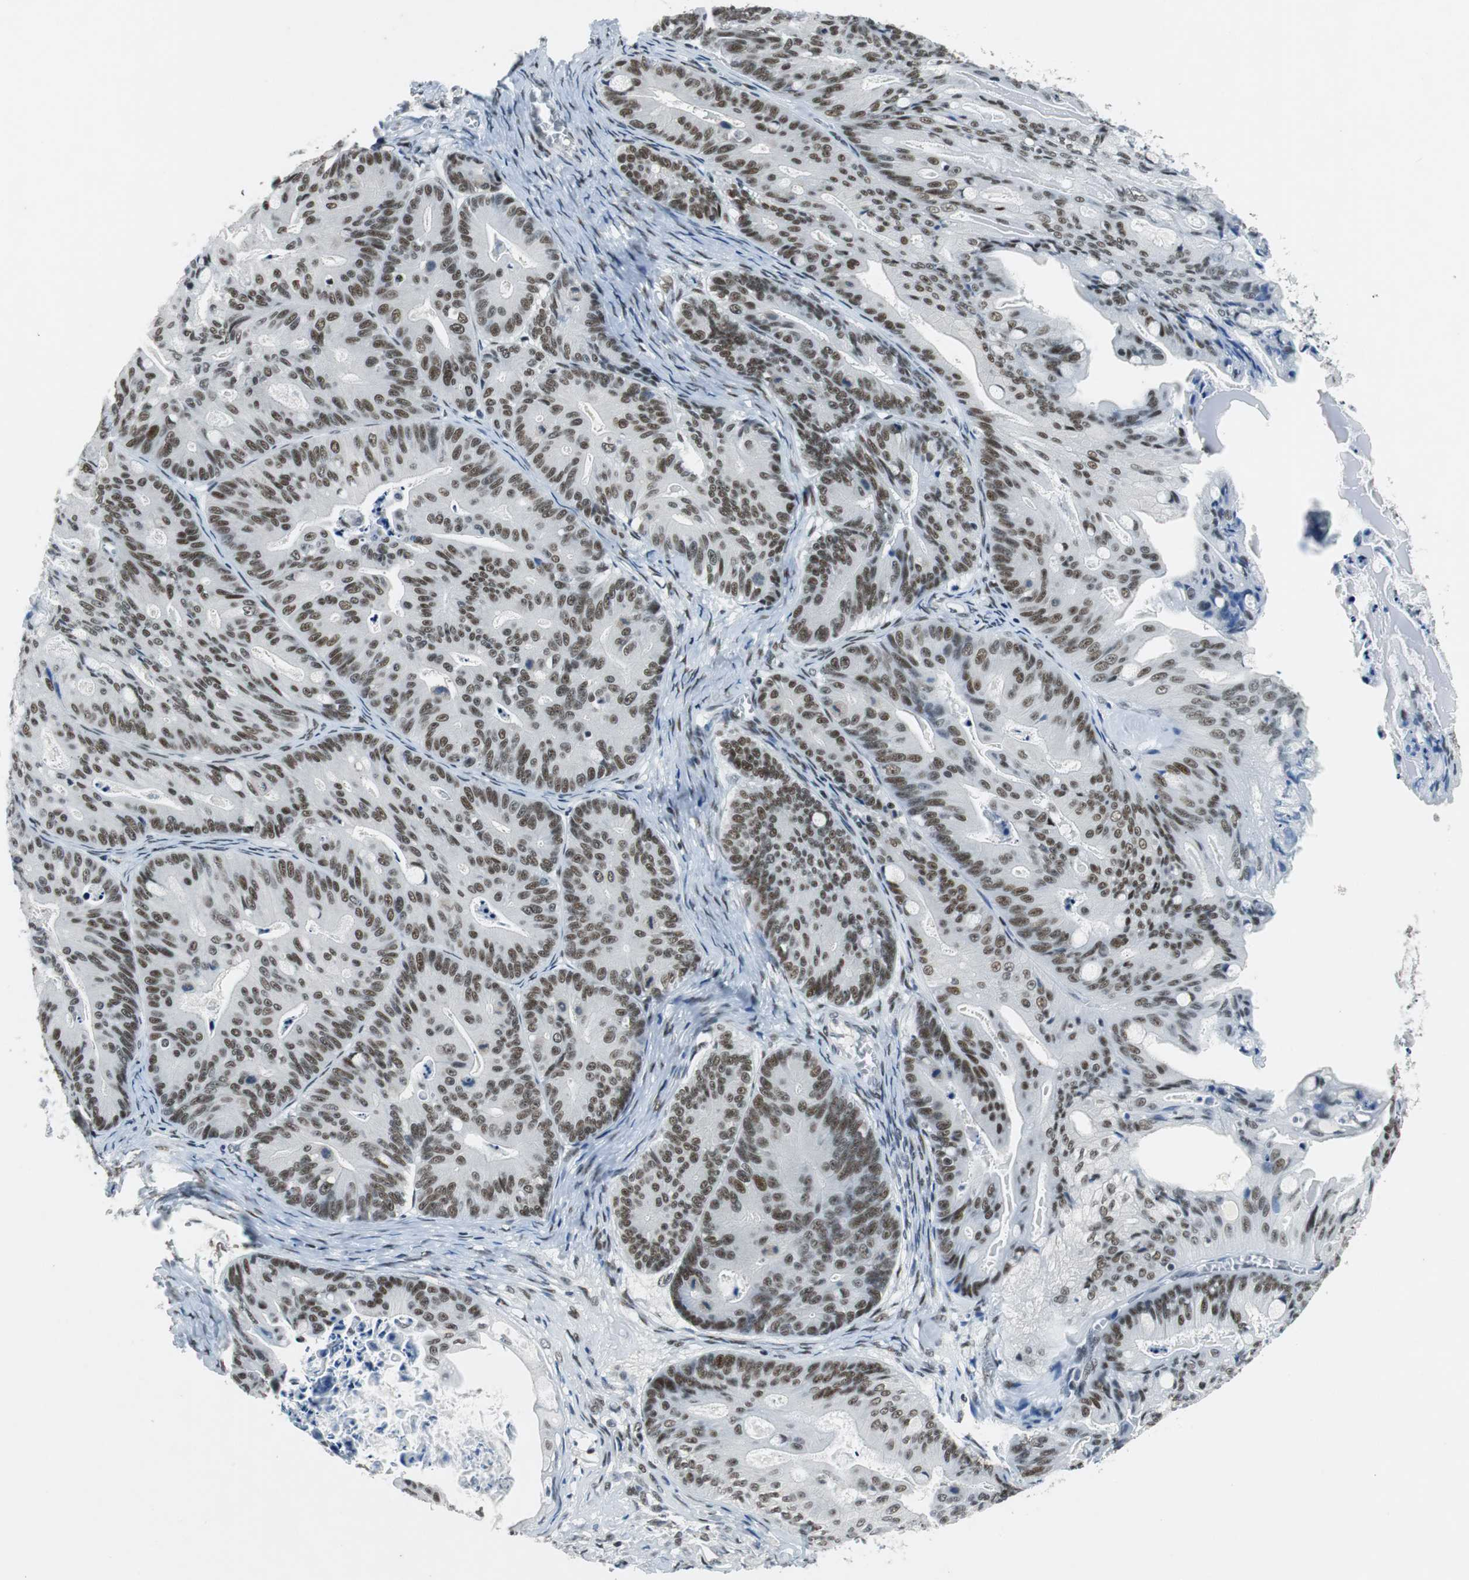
{"staining": {"intensity": "moderate", "quantity": ">75%", "location": "nuclear"}, "tissue": "ovarian cancer", "cell_type": "Tumor cells", "image_type": "cancer", "snomed": [{"axis": "morphology", "description": "Cystadenocarcinoma, mucinous, NOS"}, {"axis": "topography", "description": "Ovary"}], "caption": "Moderate nuclear positivity for a protein is appreciated in approximately >75% of tumor cells of ovarian cancer using immunohistochemistry (IHC).", "gene": "HDAC3", "patient": {"sex": "female", "age": 36}}